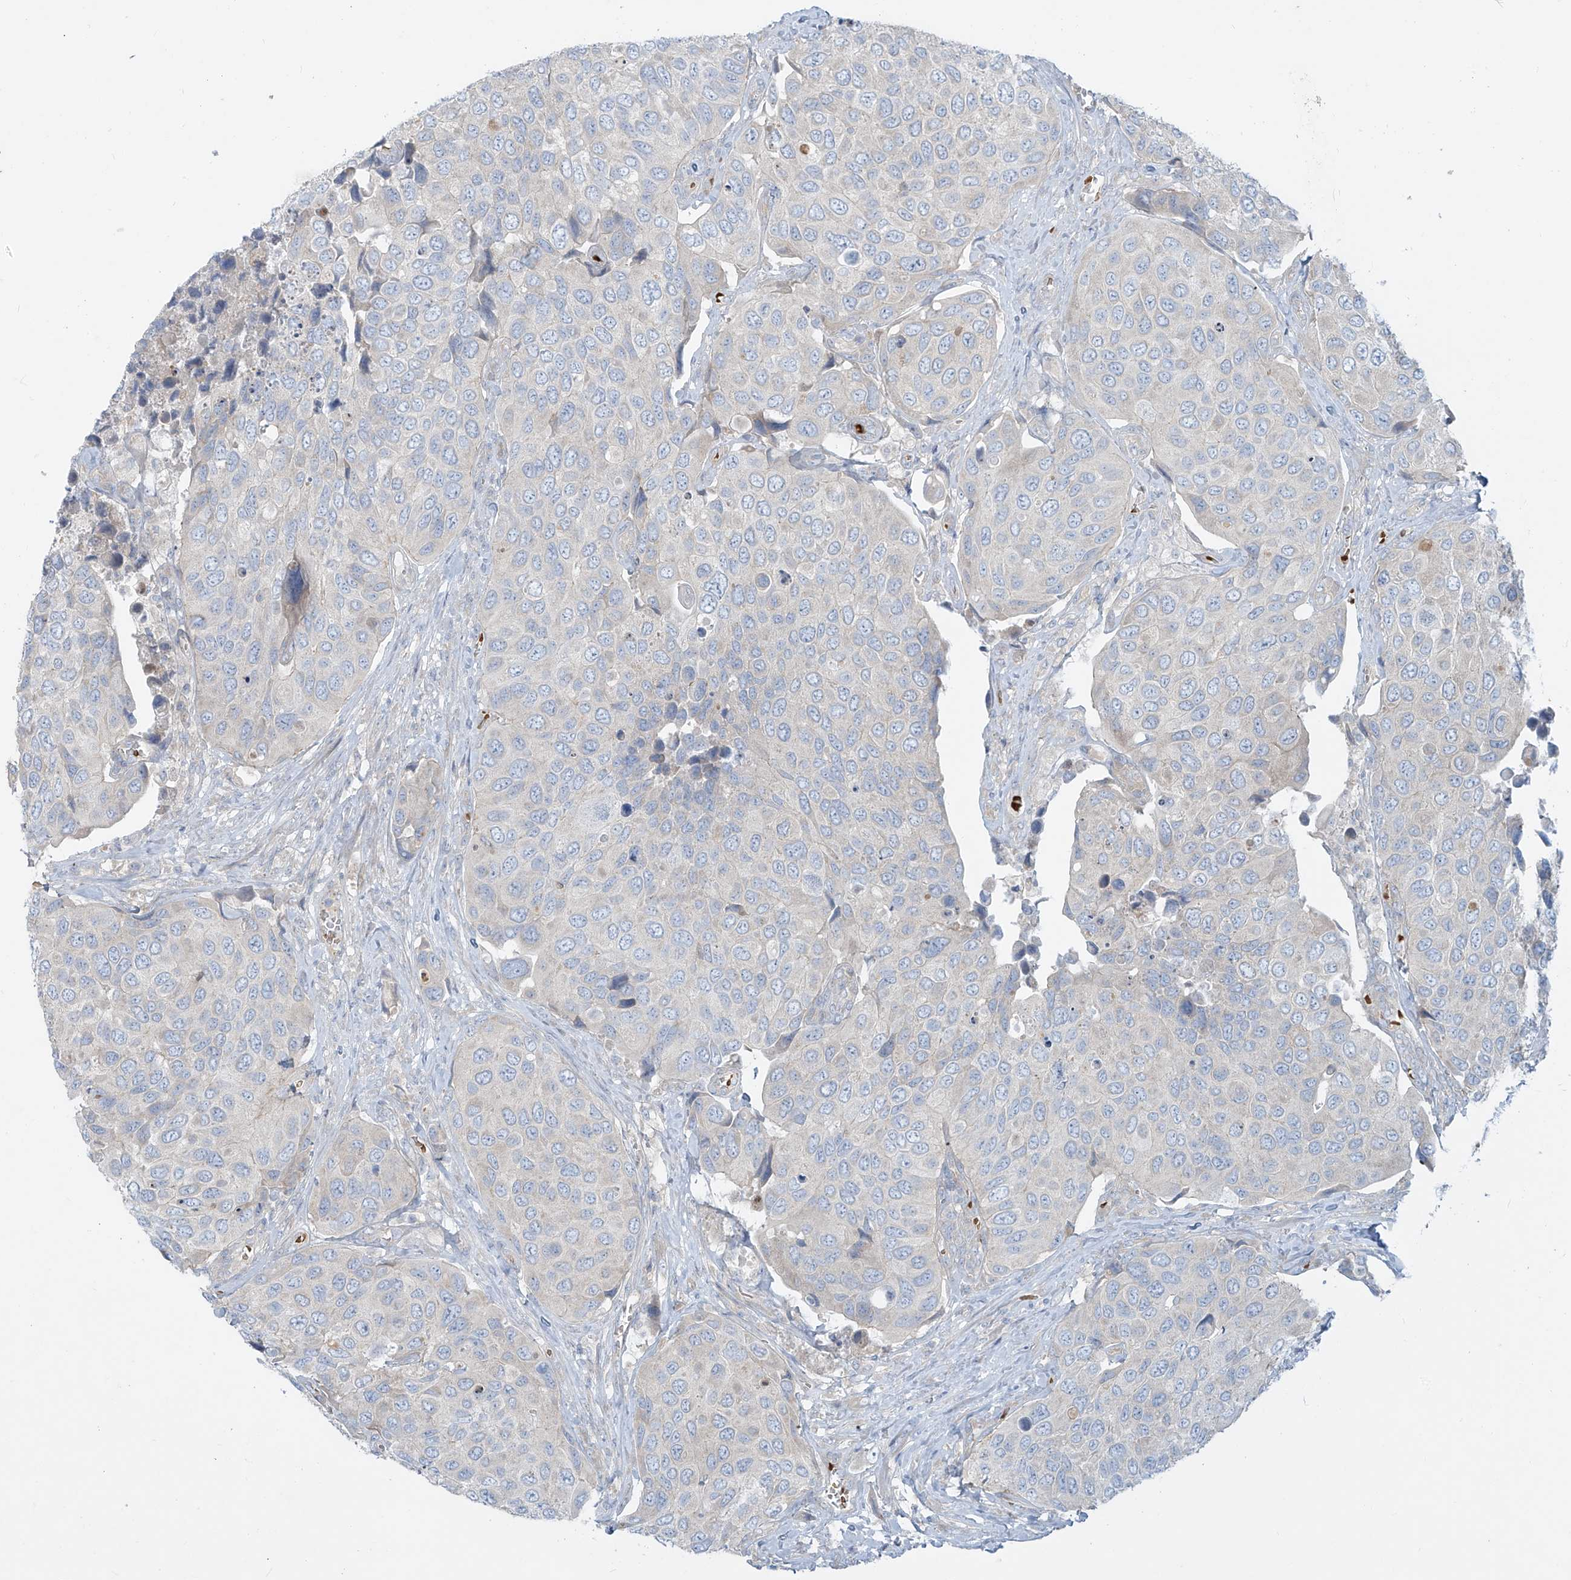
{"staining": {"intensity": "negative", "quantity": "none", "location": "none"}, "tissue": "urothelial cancer", "cell_type": "Tumor cells", "image_type": "cancer", "snomed": [{"axis": "morphology", "description": "Urothelial carcinoma, High grade"}, {"axis": "topography", "description": "Urinary bladder"}], "caption": "Tumor cells show no significant expression in urothelial carcinoma (high-grade).", "gene": "DGKQ", "patient": {"sex": "male", "age": 74}}